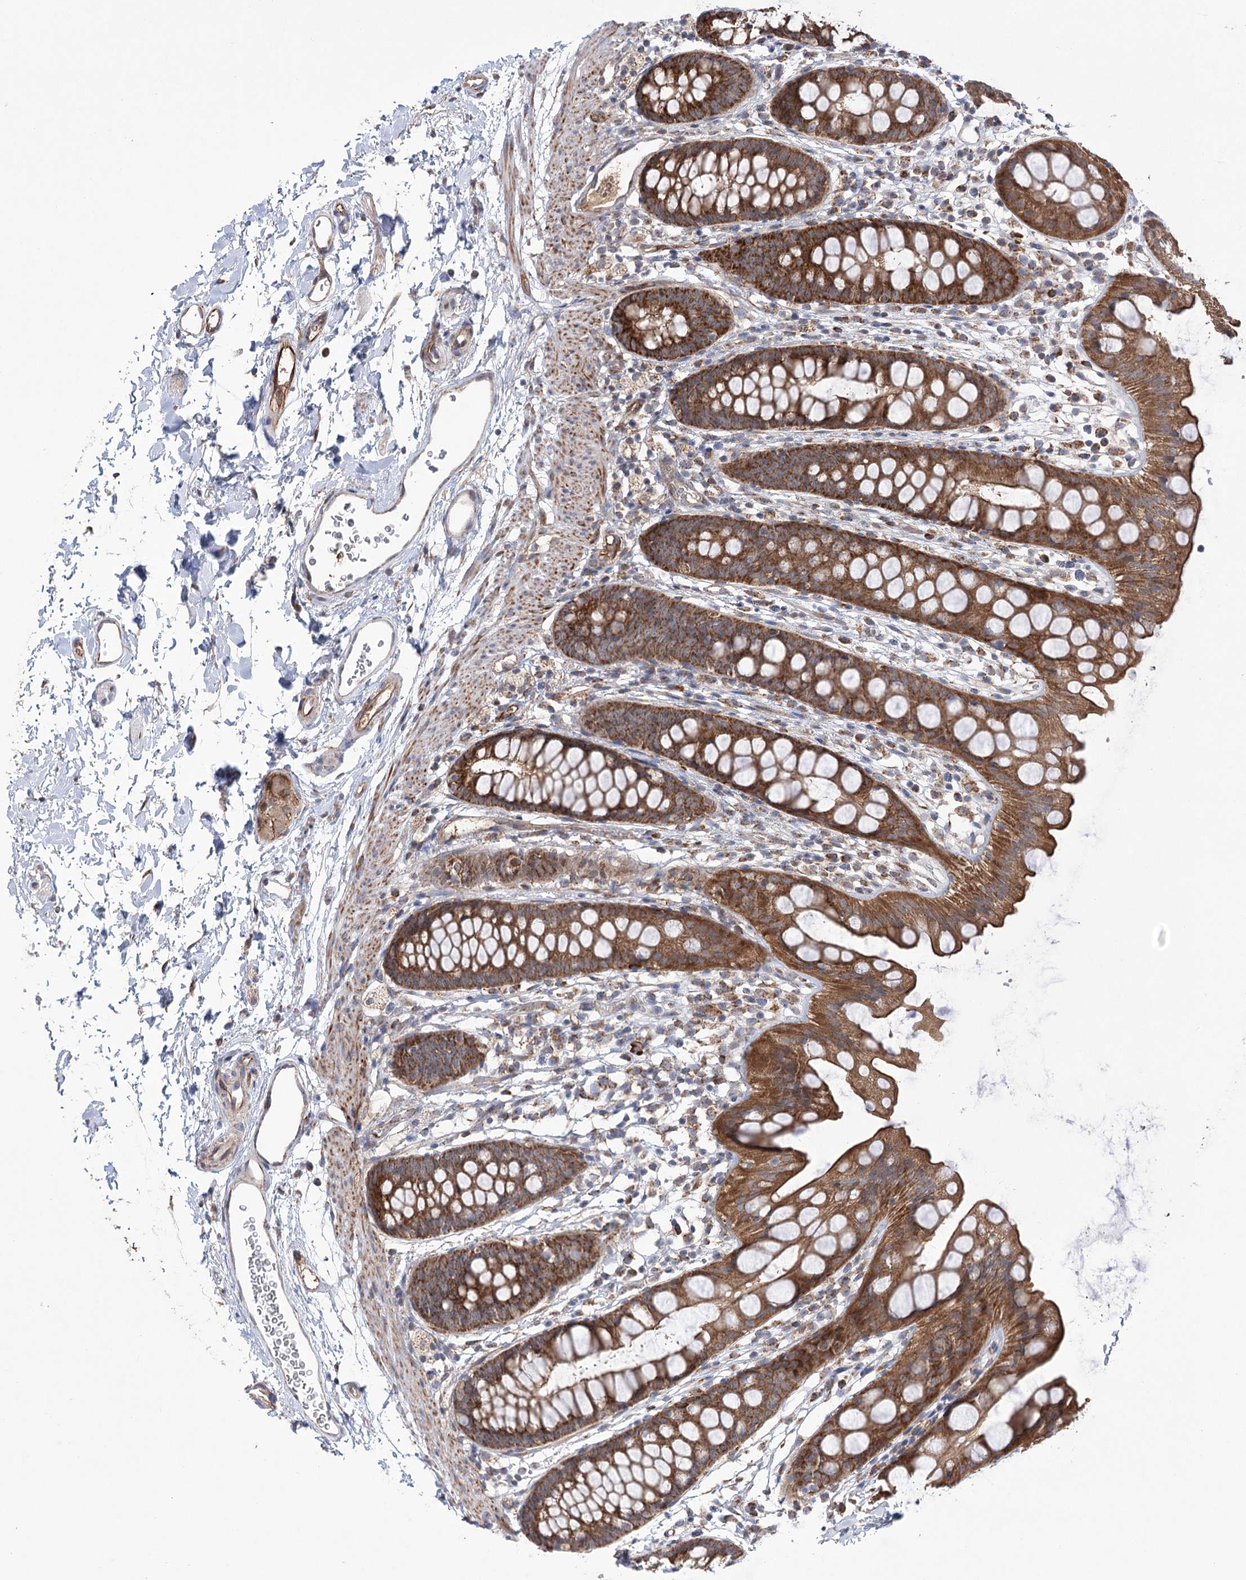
{"staining": {"intensity": "strong", "quantity": ">75%", "location": "cytoplasmic/membranous"}, "tissue": "rectum", "cell_type": "Glandular cells", "image_type": "normal", "snomed": [{"axis": "morphology", "description": "Normal tissue, NOS"}, {"axis": "topography", "description": "Rectum"}], "caption": "Brown immunohistochemical staining in normal human rectum reveals strong cytoplasmic/membranous positivity in about >75% of glandular cells.", "gene": "ECHDC3", "patient": {"sex": "female", "age": 65}}